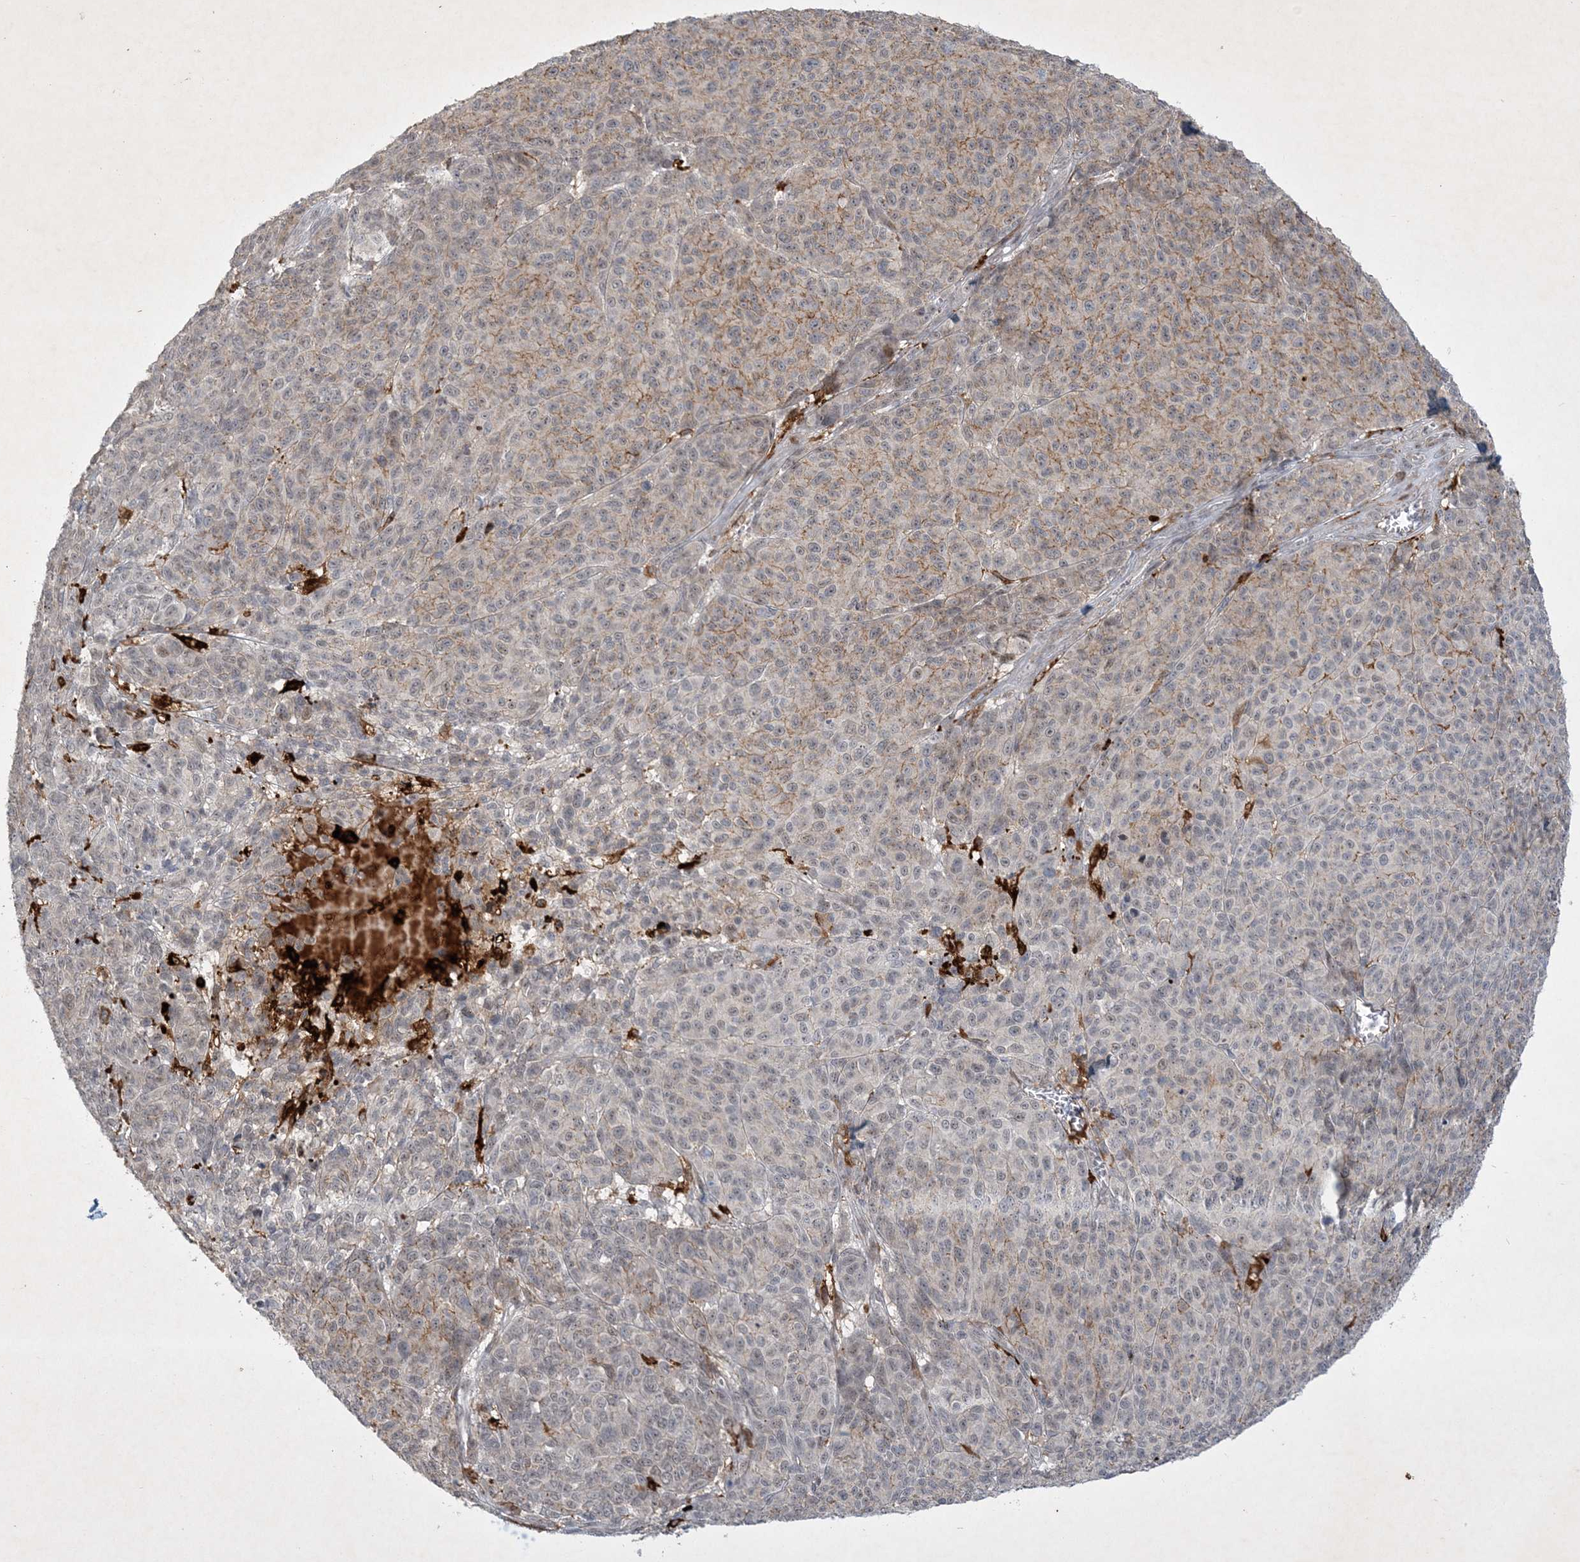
{"staining": {"intensity": "negative", "quantity": "none", "location": "none"}, "tissue": "melanoma", "cell_type": "Tumor cells", "image_type": "cancer", "snomed": [{"axis": "morphology", "description": "Malignant melanoma, NOS"}, {"axis": "topography", "description": "Skin"}], "caption": "Immunohistochemistry (IHC) histopathology image of human melanoma stained for a protein (brown), which displays no positivity in tumor cells.", "gene": "THG1L", "patient": {"sex": "male", "age": 49}}